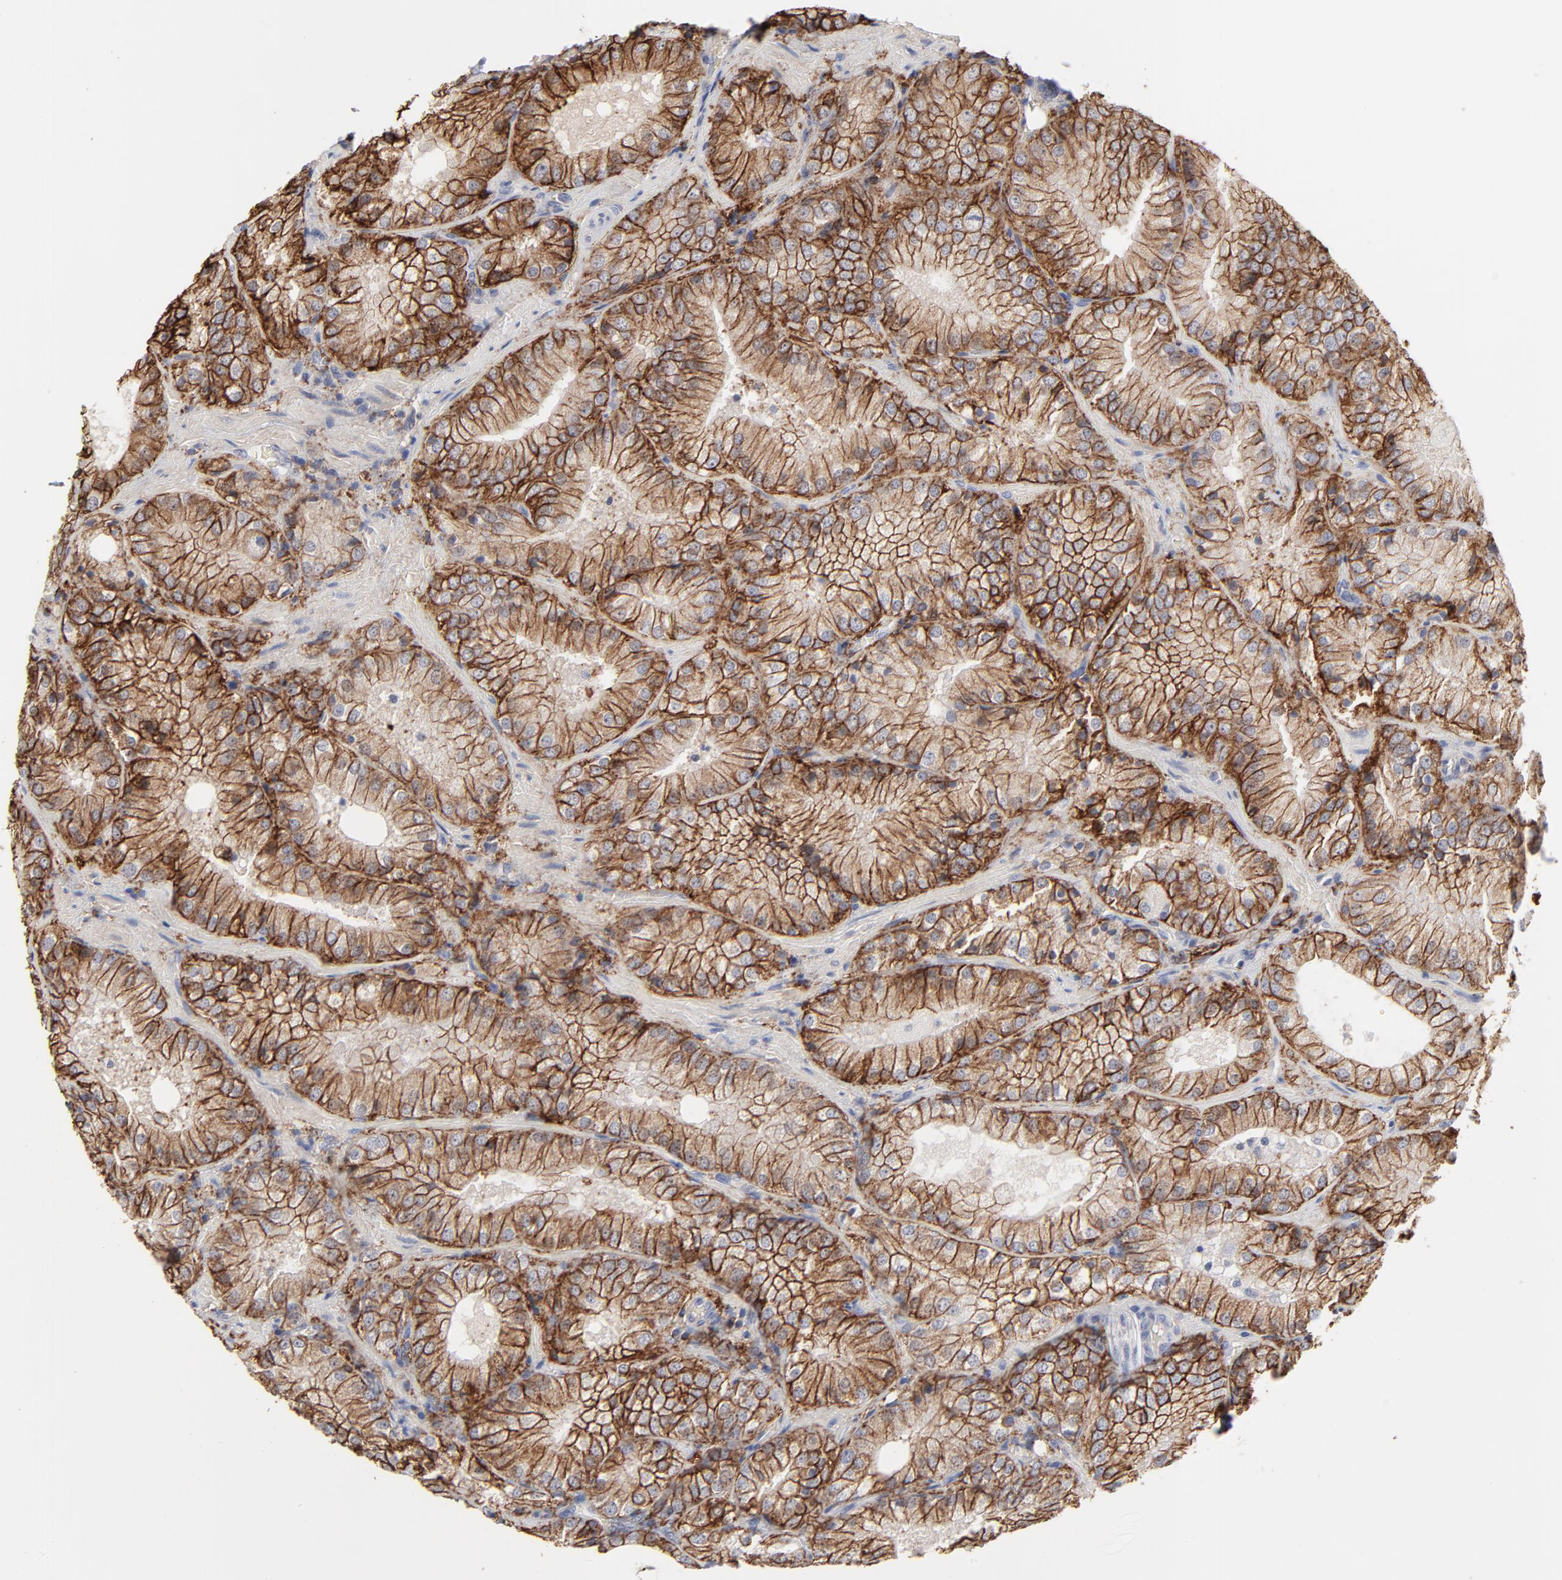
{"staining": {"intensity": "strong", "quantity": ">75%", "location": "cytoplasmic/membranous"}, "tissue": "prostate cancer", "cell_type": "Tumor cells", "image_type": "cancer", "snomed": [{"axis": "morphology", "description": "Adenocarcinoma, Low grade"}, {"axis": "topography", "description": "Prostate"}], "caption": "Human prostate cancer (adenocarcinoma (low-grade)) stained with a protein marker reveals strong staining in tumor cells.", "gene": "SLC16A1", "patient": {"sex": "male", "age": 60}}